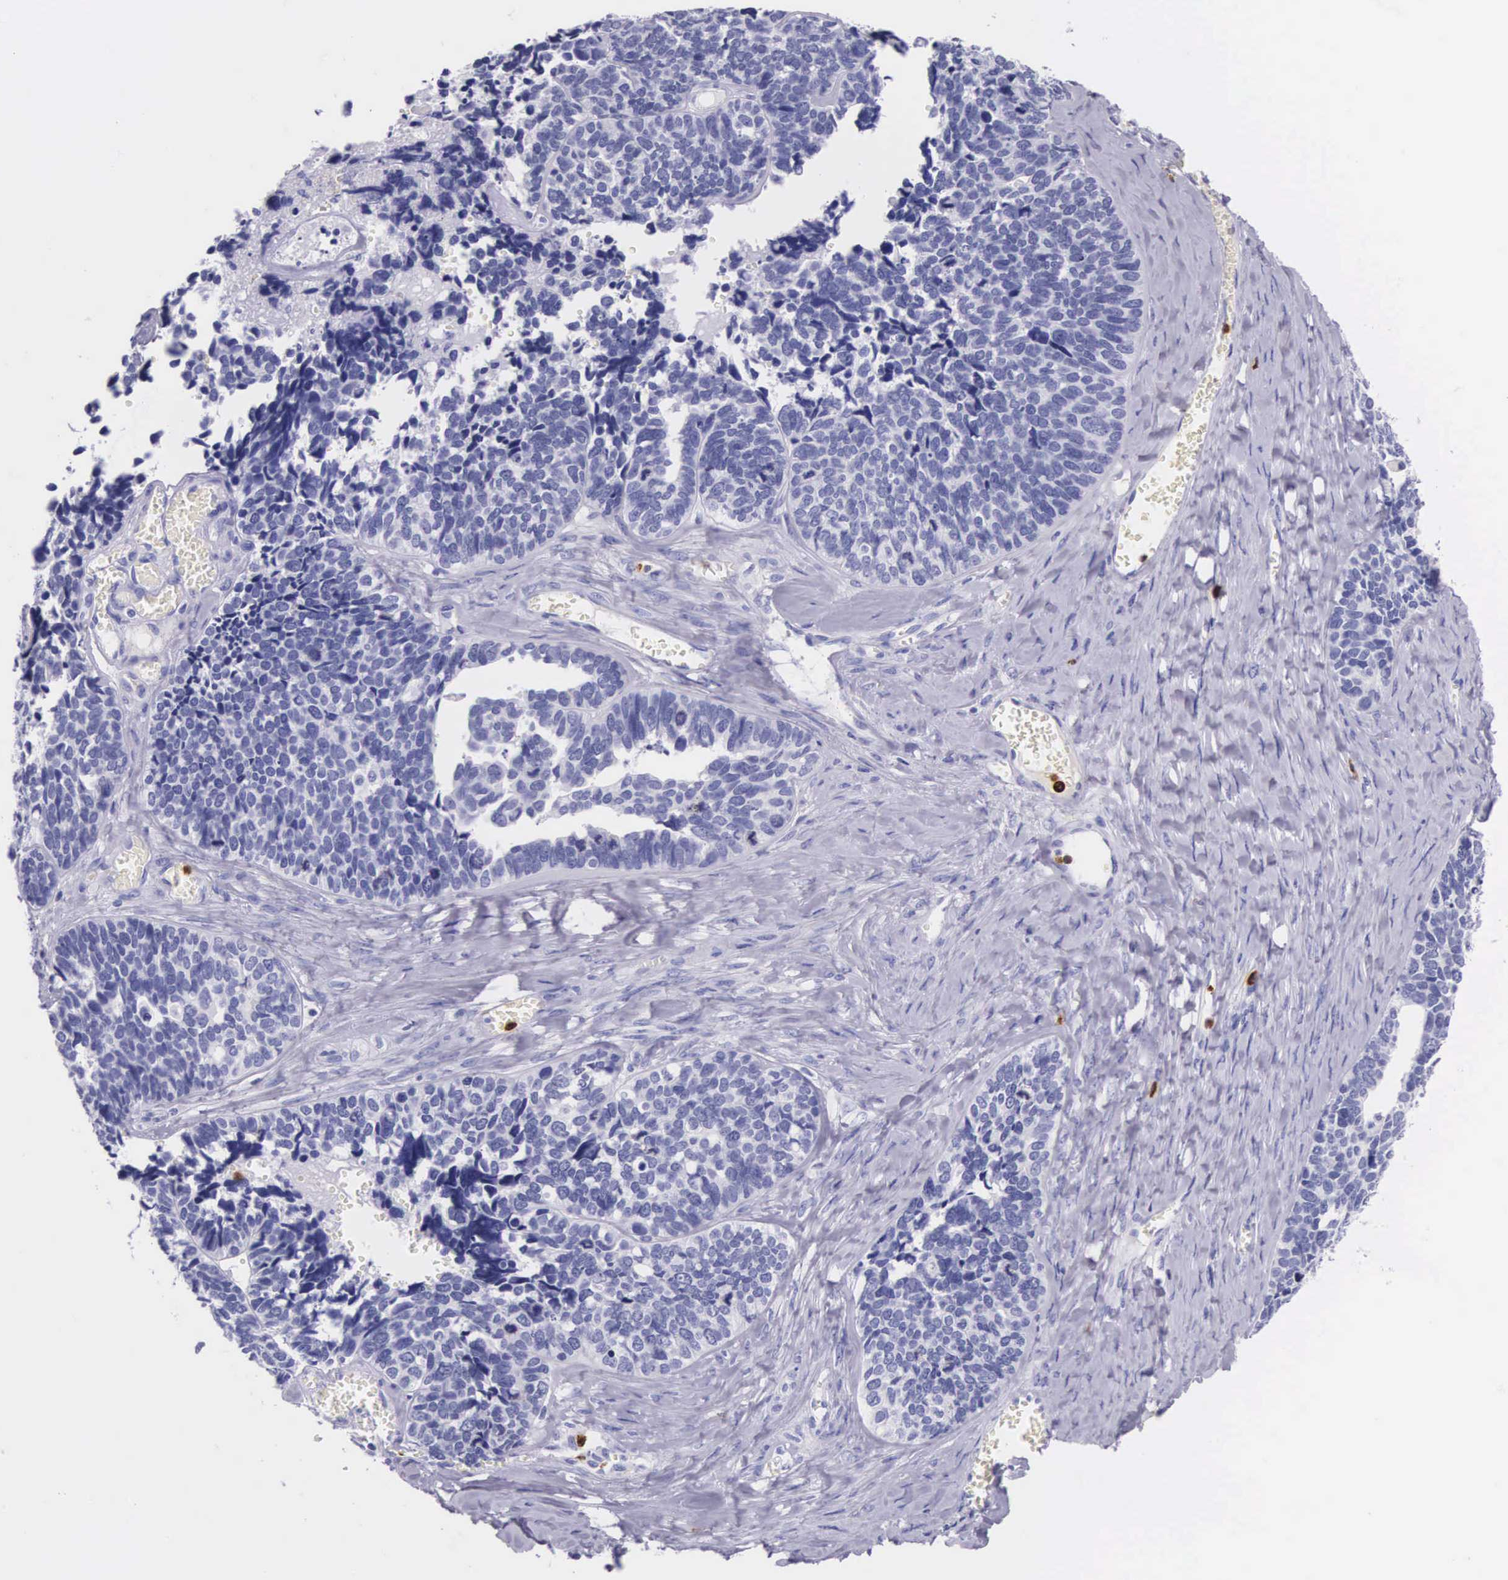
{"staining": {"intensity": "negative", "quantity": "none", "location": "none"}, "tissue": "ovarian cancer", "cell_type": "Tumor cells", "image_type": "cancer", "snomed": [{"axis": "morphology", "description": "Cystadenocarcinoma, serous, NOS"}, {"axis": "topography", "description": "Ovary"}], "caption": "High power microscopy image of an IHC photomicrograph of ovarian serous cystadenocarcinoma, revealing no significant positivity in tumor cells.", "gene": "FCN1", "patient": {"sex": "female", "age": 77}}